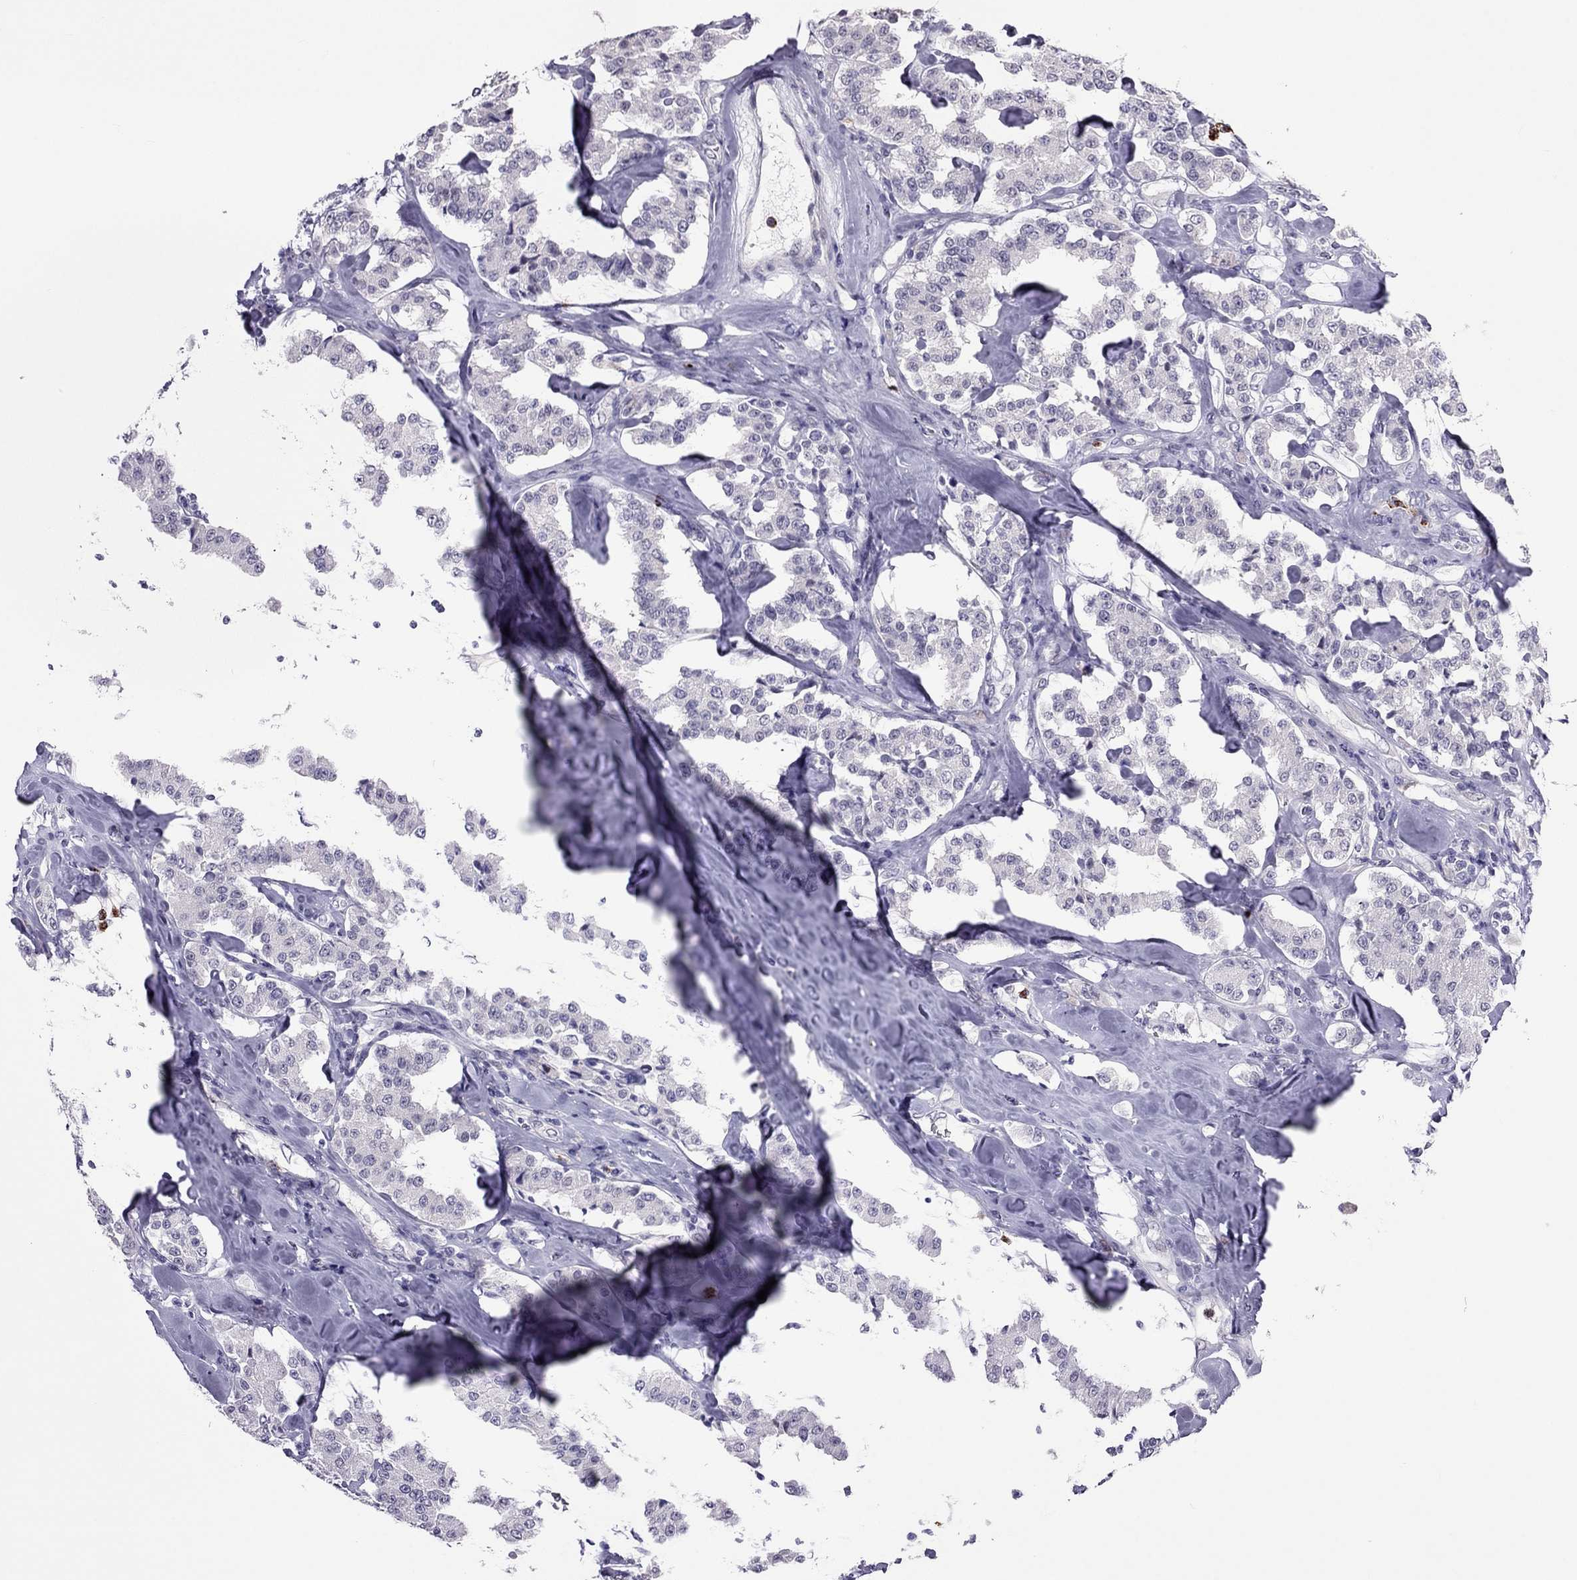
{"staining": {"intensity": "negative", "quantity": "none", "location": "none"}, "tissue": "carcinoid", "cell_type": "Tumor cells", "image_type": "cancer", "snomed": [{"axis": "morphology", "description": "Carcinoid, malignant, NOS"}, {"axis": "topography", "description": "Pancreas"}], "caption": "This is an immunohistochemistry image of malignant carcinoid. There is no expression in tumor cells.", "gene": "CCL27", "patient": {"sex": "male", "age": 41}}